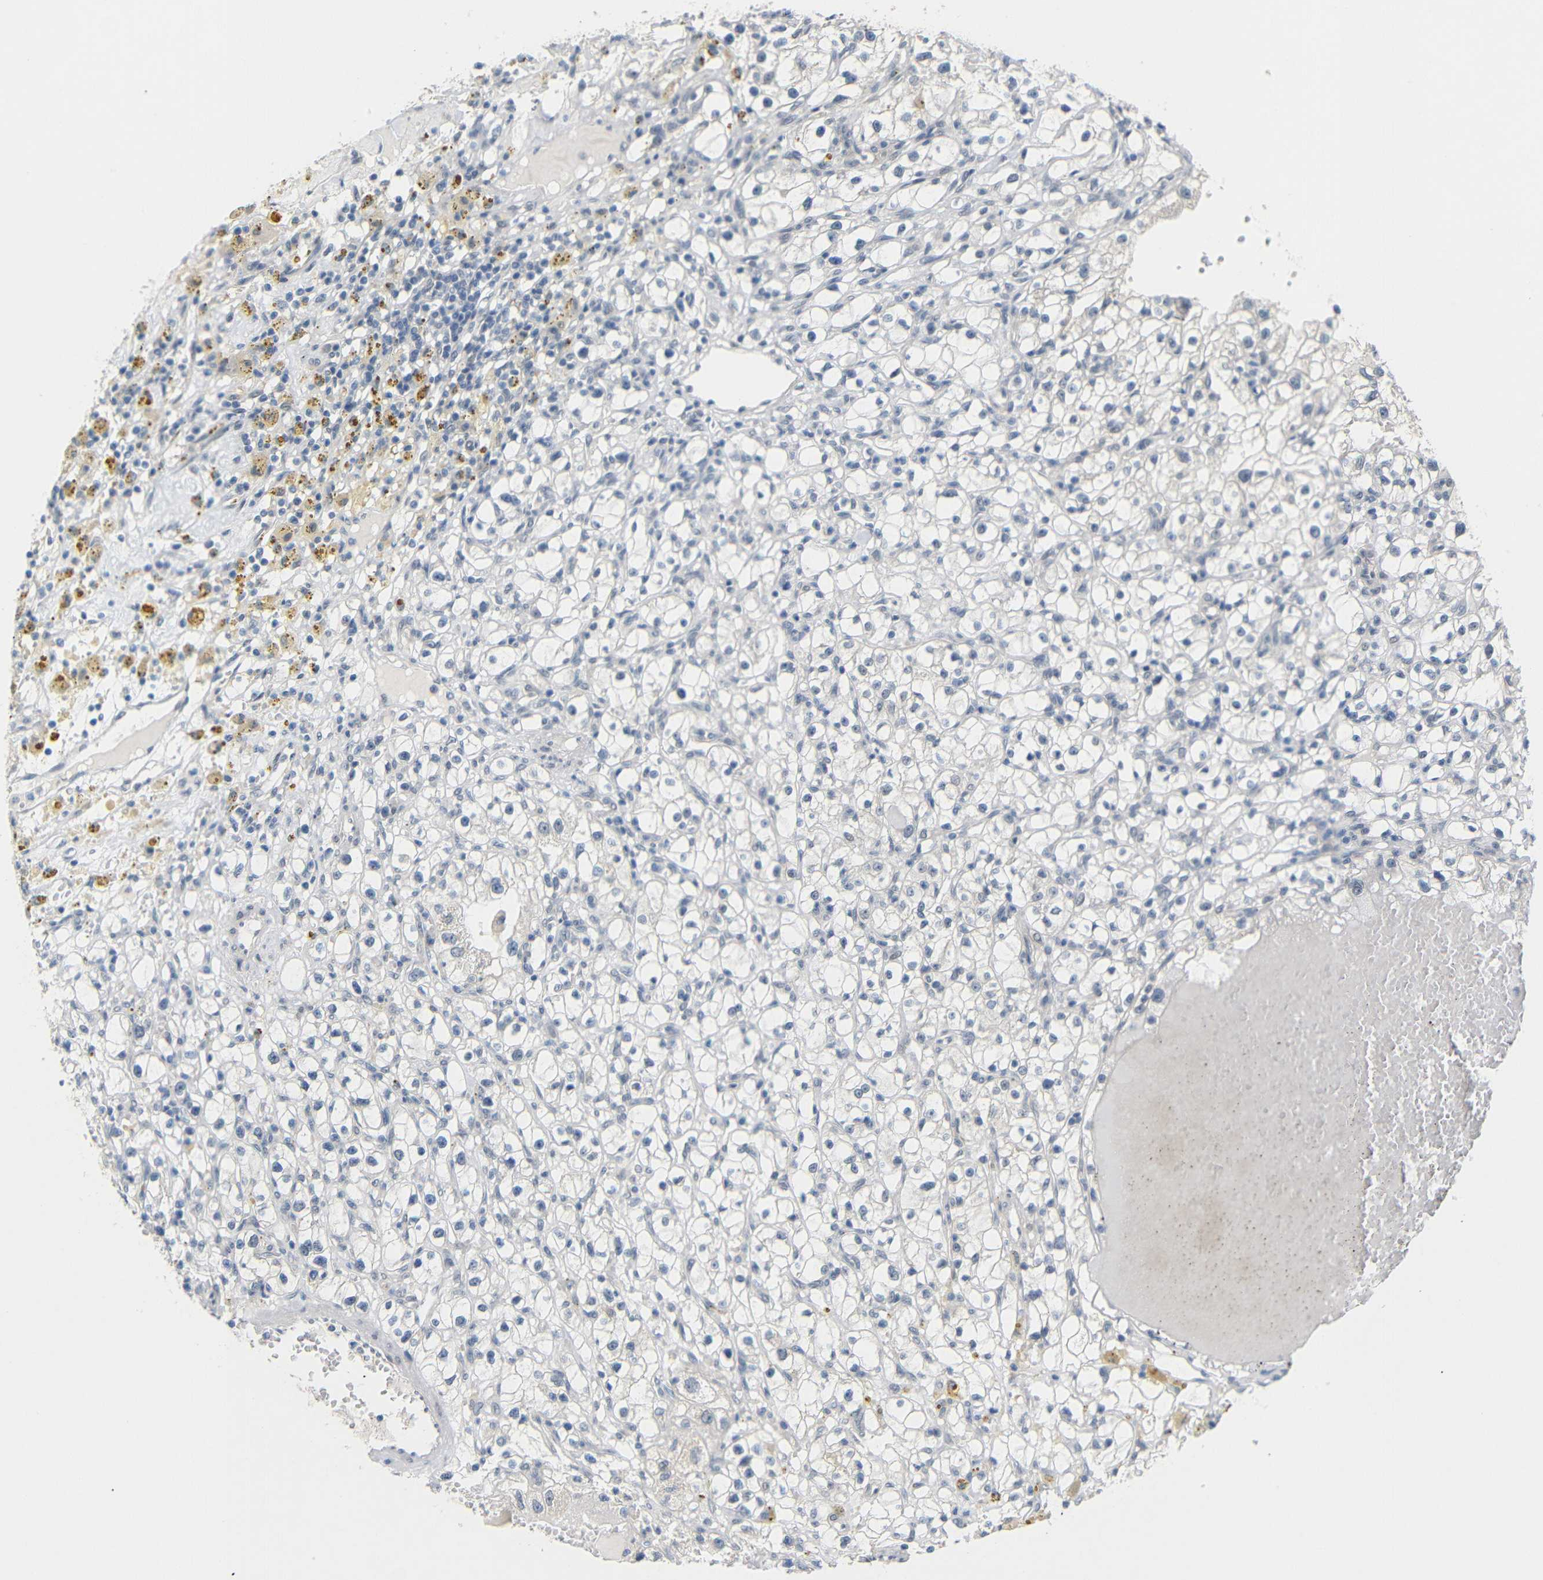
{"staining": {"intensity": "negative", "quantity": "none", "location": "none"}, "tissue": "renal cancer", "cell_type": "Tumor cells", "image_type": "cancer", "snomed": [{"axis": "morphology", "description": "Adenocarcinoma, NOS"}, {"axis": "topography", "description": "Kidney"}], "caption": "Micrograph shows no significant protein expression in tumor cells of renal cancer.", "gene": "GPR158", "patient": {"sex": "male", "age": 56}}